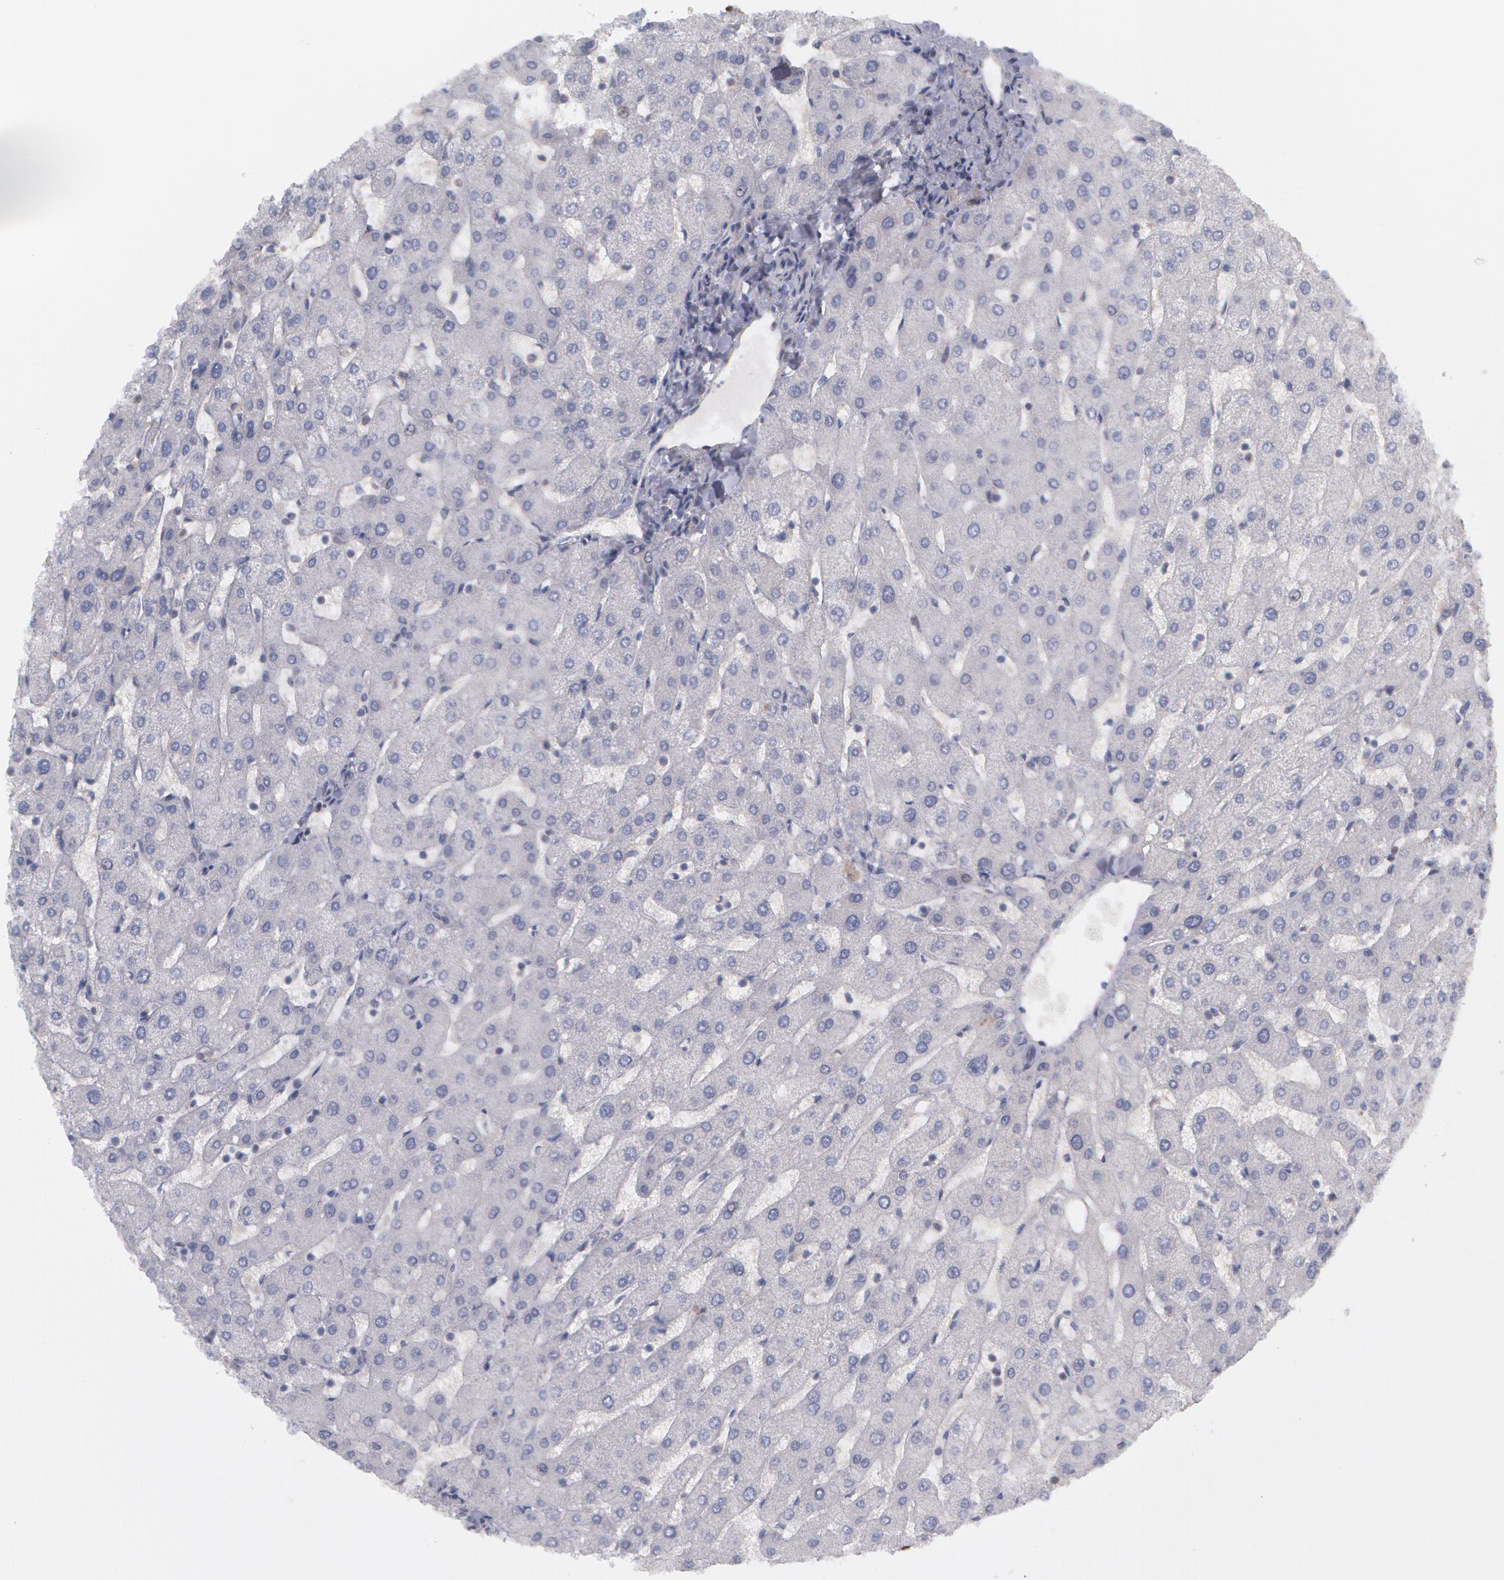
{"staining": {"intensity": "negative", "quantity": "none", "location": "none"}, "tissue": "liver", "cell_type": "Cholangiocytes", "image_type": "normal", "snomed": [{"axis": "morphology", "description": "Normal tissue, NOS"}, {"axis": "topography", "description": "Liver"}], "caption": "Human liver stained for a protein using immunohistochemistry exhibits no expression in cholangiocytes.", "gene": "TXNRD1", "patient": {"sex": "male", "age": 67}}